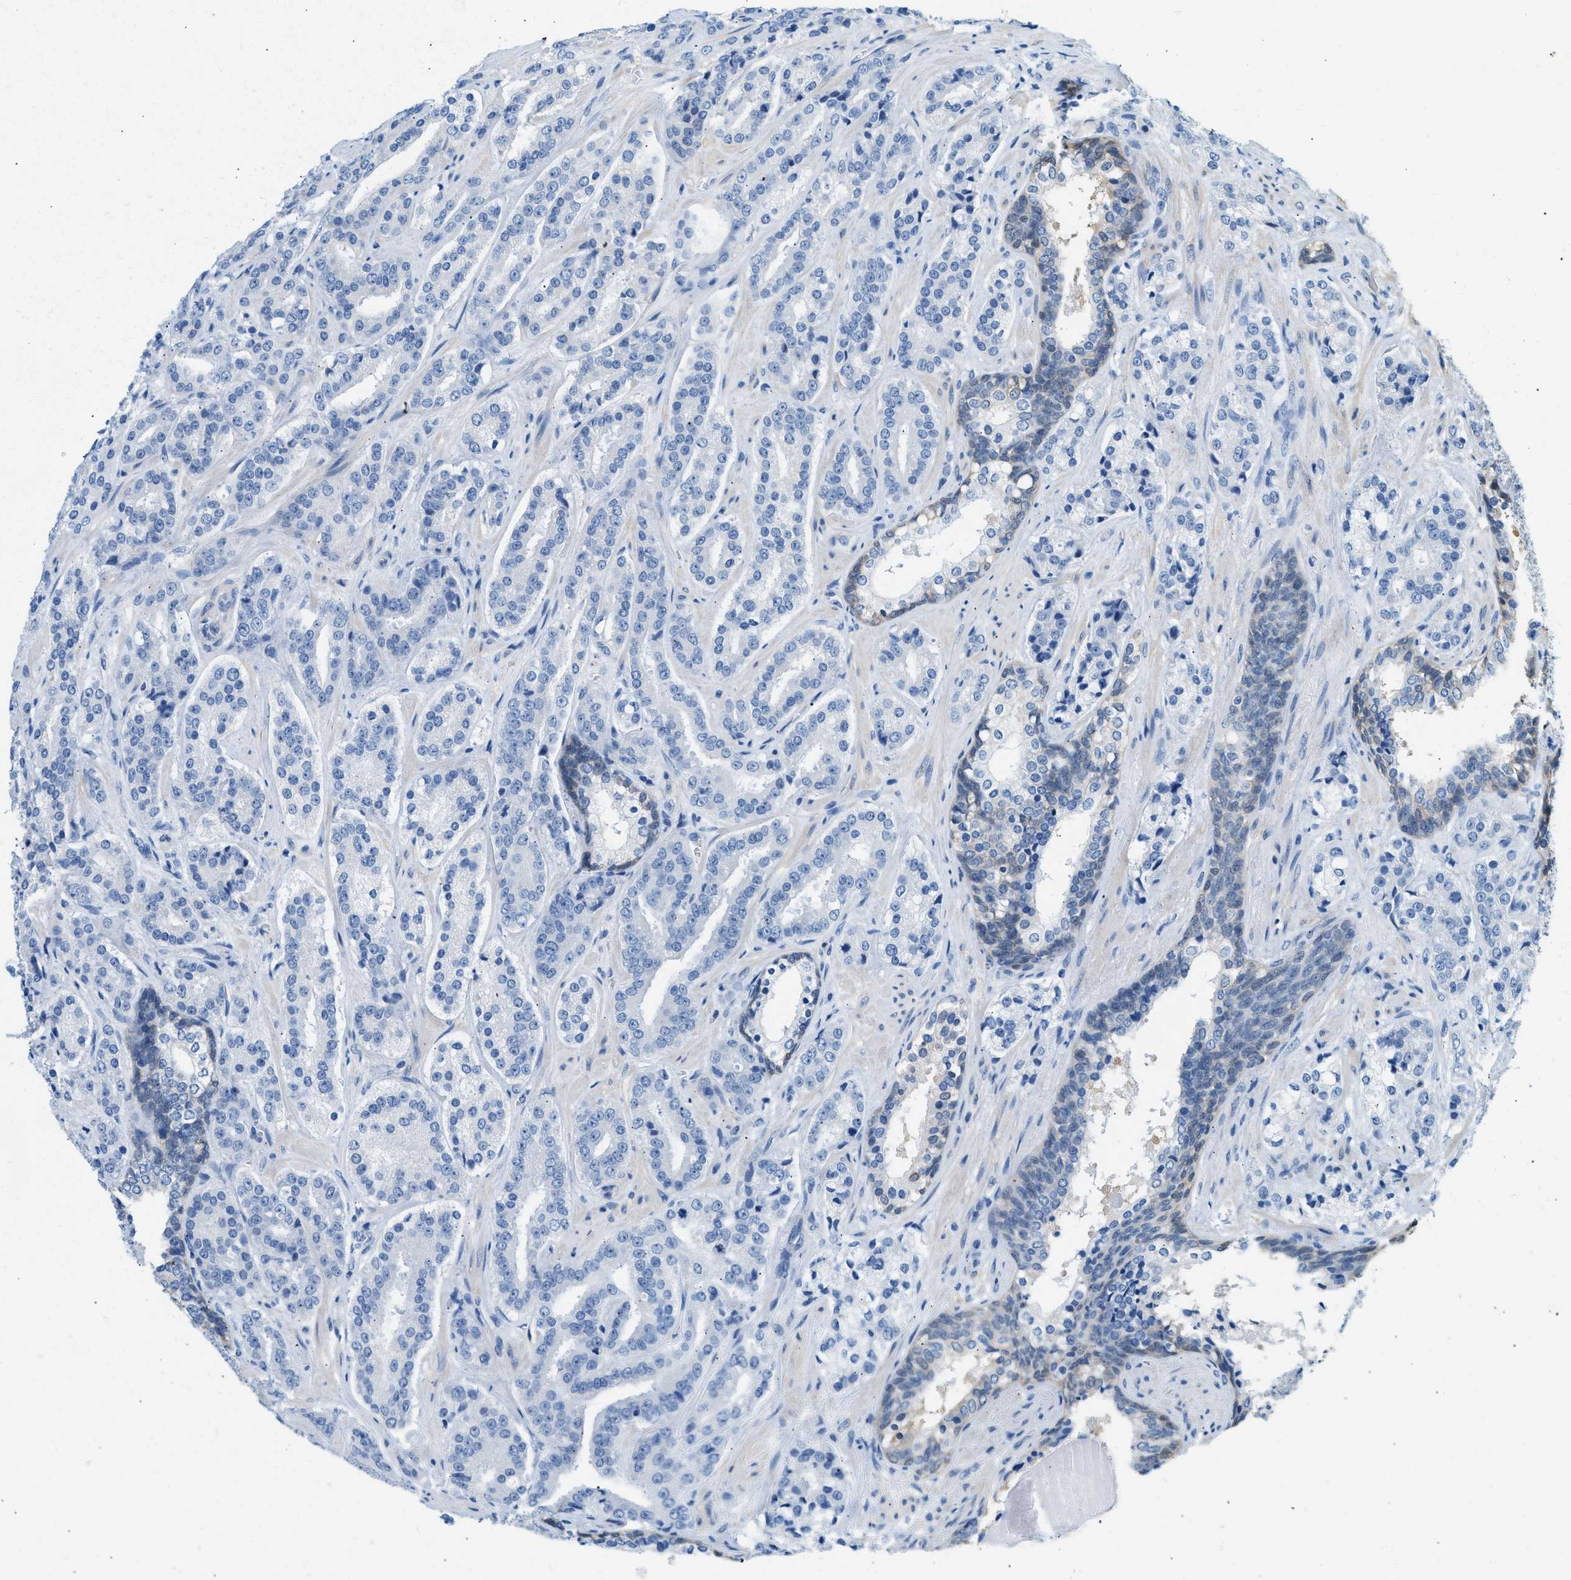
{"staining": {"intensity": "negative", "quantity": "none", "location": "none"}, "tissue": "prostate cancer", "cell_type": "Tumor cells", "image_type": "cancer", "snomed": [{"axis": "morphology", "description": "Adenocarcinoma, High grade"}, {"axis": "topography", "description": "Prostate"}], "caption": "This is a photomicrograph of IHC staining of prostate cancer, which shows no expression in tumor cells. (Immunohistochemistry (ihc), brightfield microscopy, high magnification).", "gene": "SPAM1", "patient": {"sex": "male", "age": 60}}